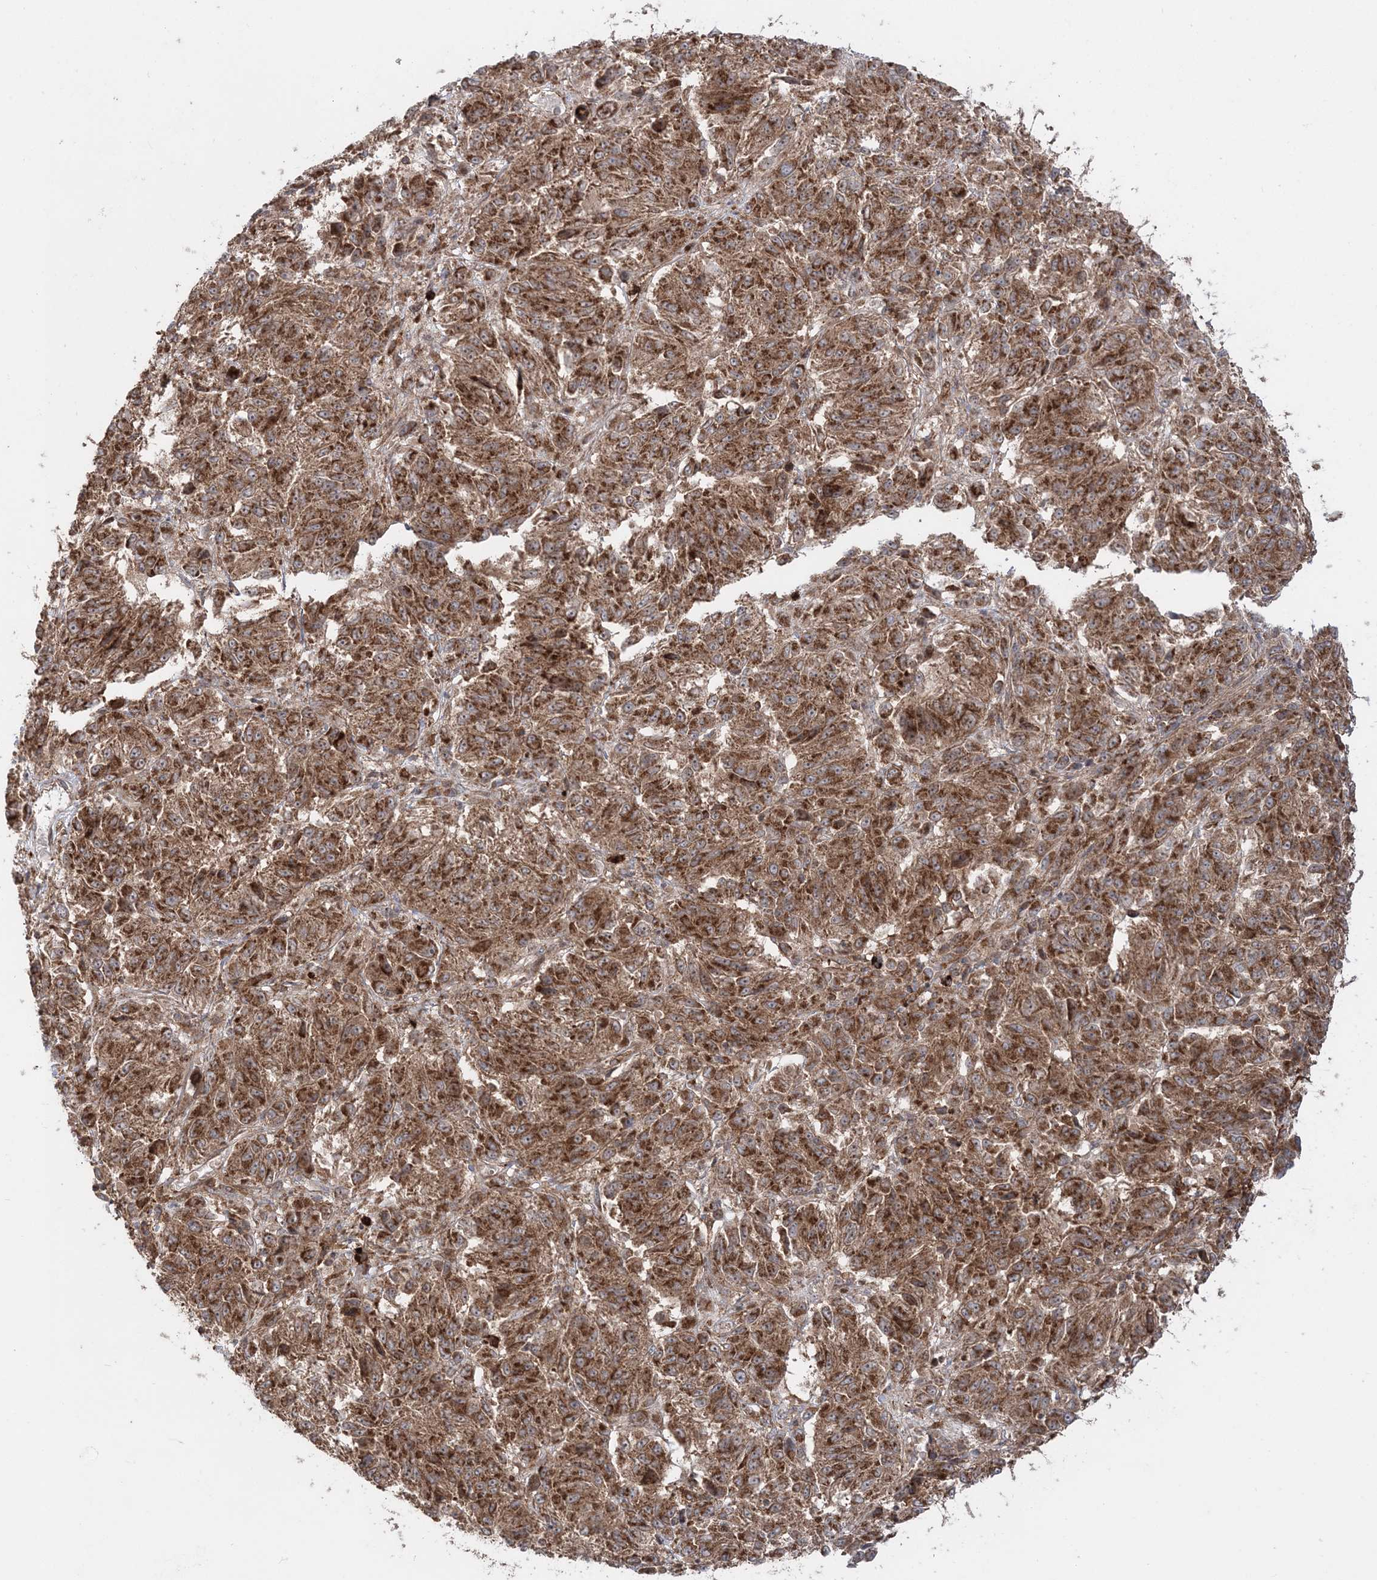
{"staining": {"intensity": "moderate", "quantity": ">75%", "location": "cytoplasmic/membranous"}, "tissue": "melanoma", "cell_type": "Tumor cells", "image_type": "cancer", "snomed": [{"axis": "morphology", "description": "Malignant melanoma, Metastatic site"}, {"axis": "topography", "description": "Lung"}], "caption": "Immunohistochemistry (IHC) staining of melanoma, which demonstrates medium levels of moderate cytoplasmic/membranous positivity in approximately >75% of tumor cells indicating moderate cytoplasmic/membranous protein expression. The staining was performed using DAB (brown) for protein detection and nuclei were counterstained in hematoxylin (blue).", "gene": "LRPPRC", "patient": {"sex": "male", "age": 64}}